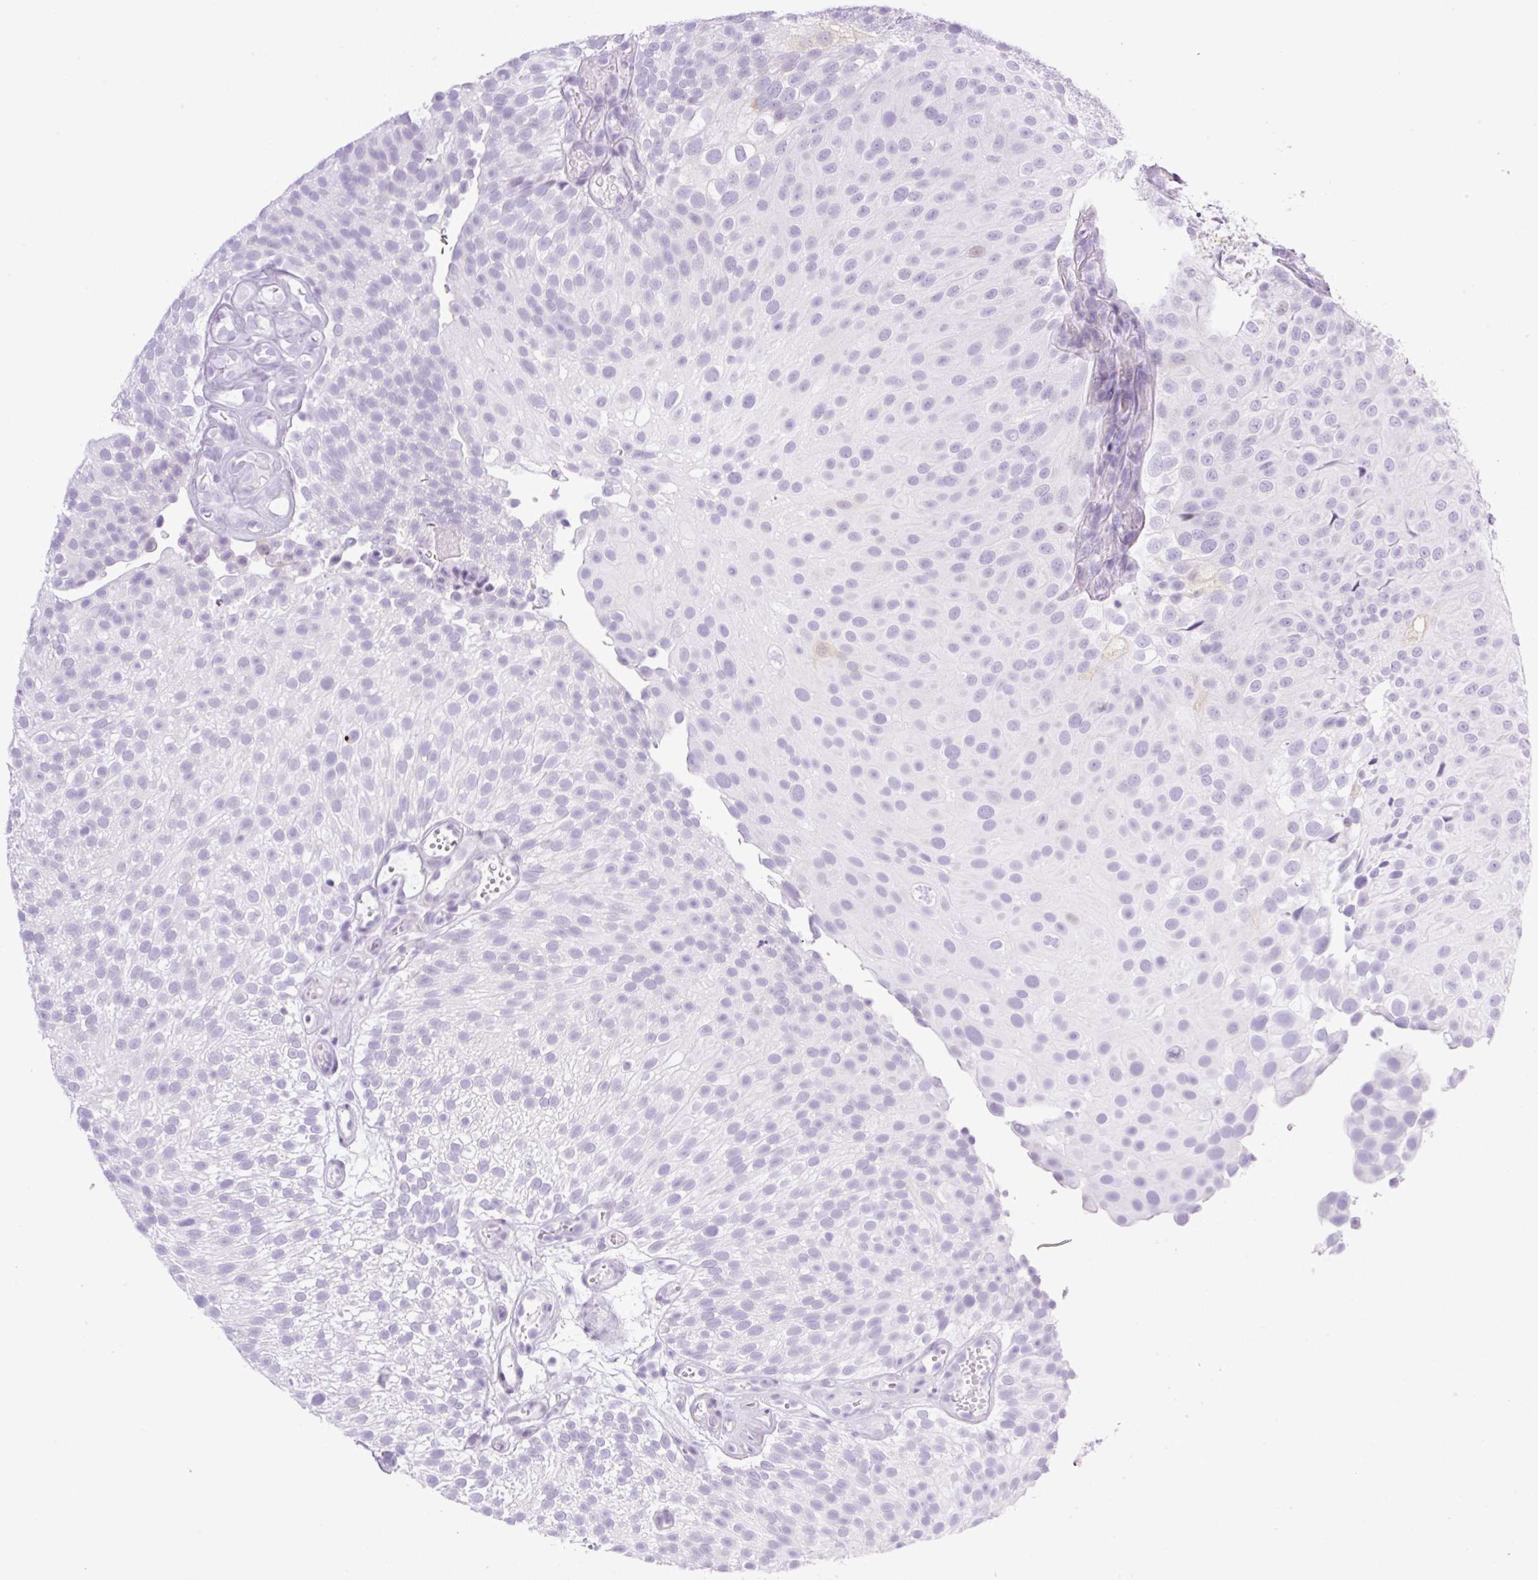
{"staining": {"intensity": "negative", "quantity": "none", "location": "none"}, "tissue": "urothelial cancer", "cell_type": "Tumor cells", "image_type": "cancer", "snomed": [{"axis": "morphology", "description": "Urothelial carcinoma, Low grade"}, {"axis": "topography", "description": "Urinary bladder"}], "caption": "Immunohistochemistry image of human low-grade urothelial carcinoma stained for a protein (brown), which displays no staining in tumor cells. (DAB (3,3'-diaminobenzidine) immunohistochemistry (IHC) with hematoxylin counter stain).", "gene": "SPRR4", "patient": {"sex": "male", "age": 78}}